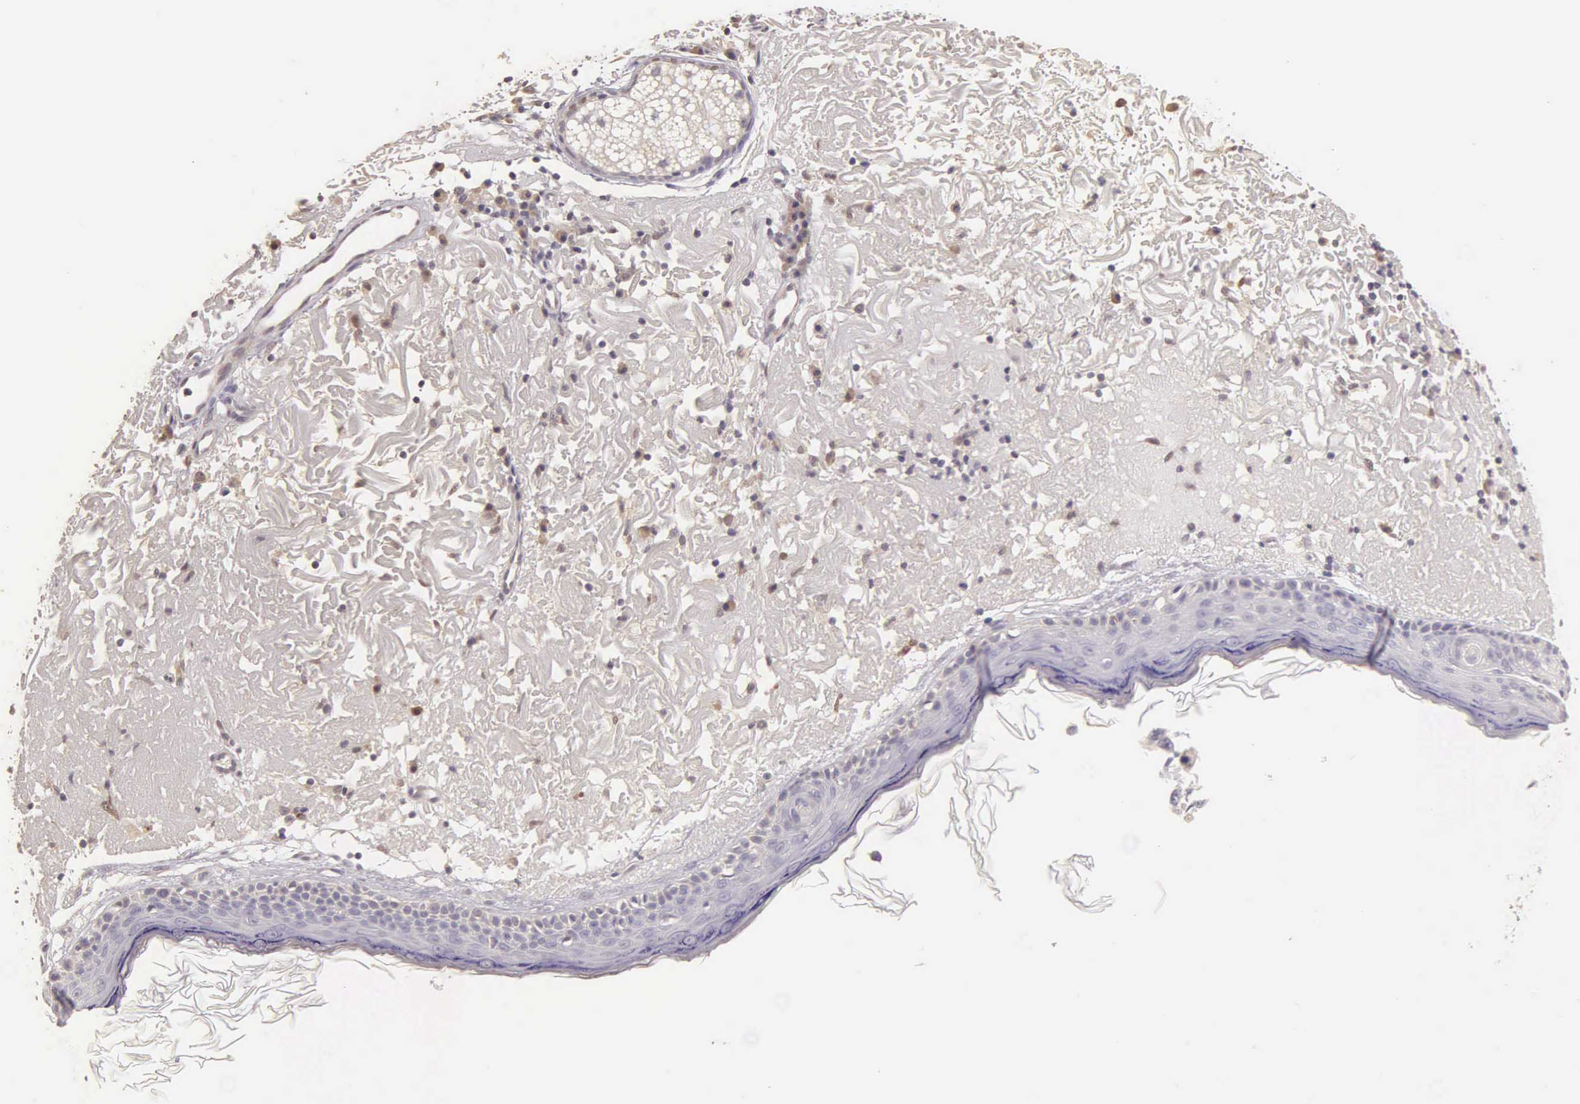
{"staining": {"intensity": "negative", "quantity": "none", "location": "none"}, "tissue": "skin", "cell_type": "Fibroblasts", "image_type": "normal", "snomed": [{"axis": "morphology", "description": "Normal tissue, NOS"}, {"axis": "topography", "description": "Skin"}], "caption": "Skin stained for a protein using immunohistochemistry demonstrates no staining fibroblasts.", "gene": "ESR1", "patient": {"sex": "female", "age": 90}}